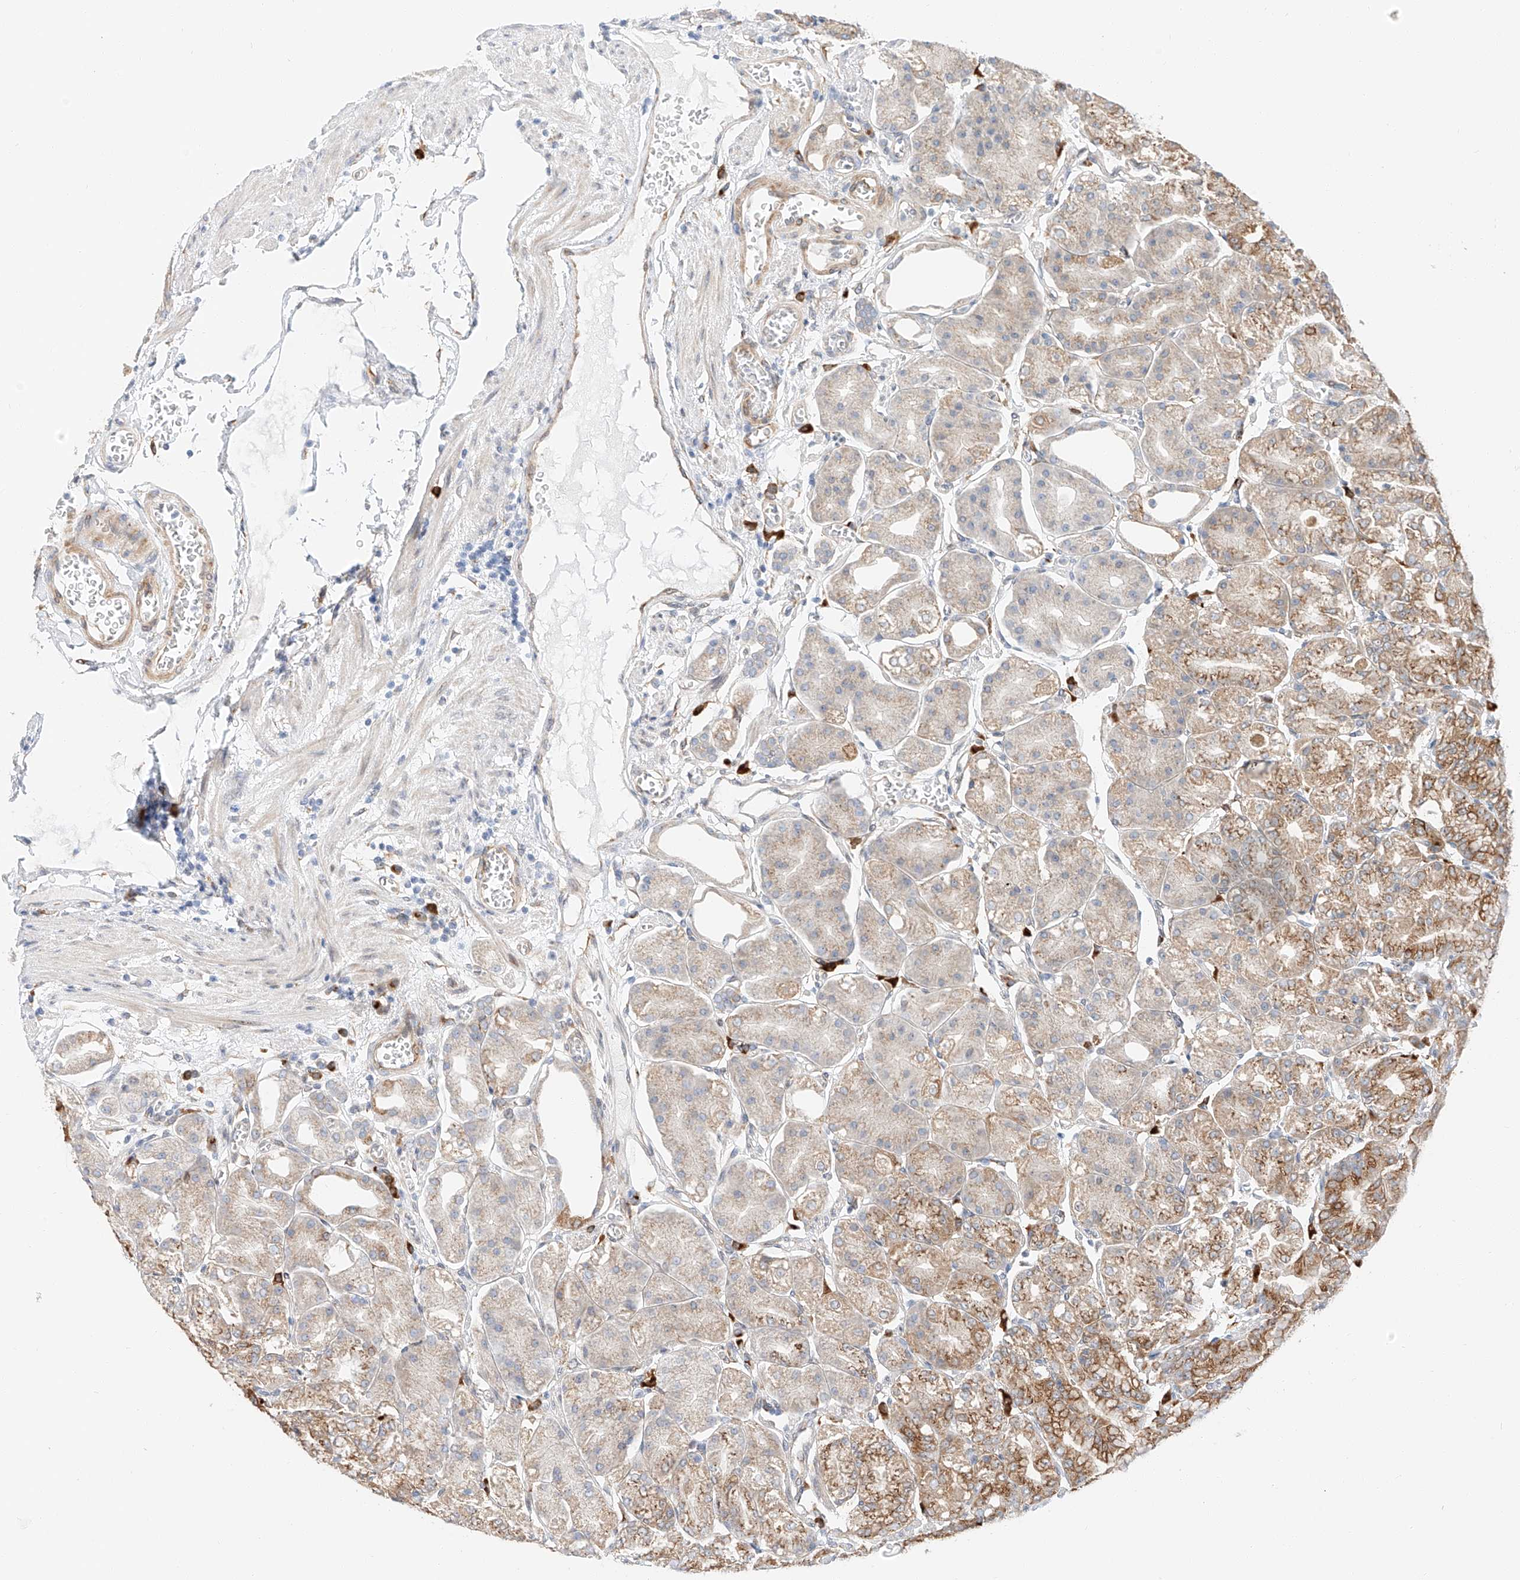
{"staining": {"intensity": "strong", "quantity": ">75%", "location": "cytoplasmic/membranous"}, "tissue": "stomach", "cell_type": "Glandular cells", "image_type": "normal", "snomed": [{"axis": "morphology", "description": "Normal tissue, NOS"}, {"axis": "topography", "description": "Stomach, lower"}], "caption": "High-magnification brightfield microscopy of normal stomach stained with DAB (3,3'-diaminobenzidine) (brown) and counterstained with hematoxylin (blue). glandular cells exhibit strong cytoplasmic/membranous expression is seen in about>75% of cells.", "gene": "CARMIL1", "patient": {"sex": "male", "age": 71}}